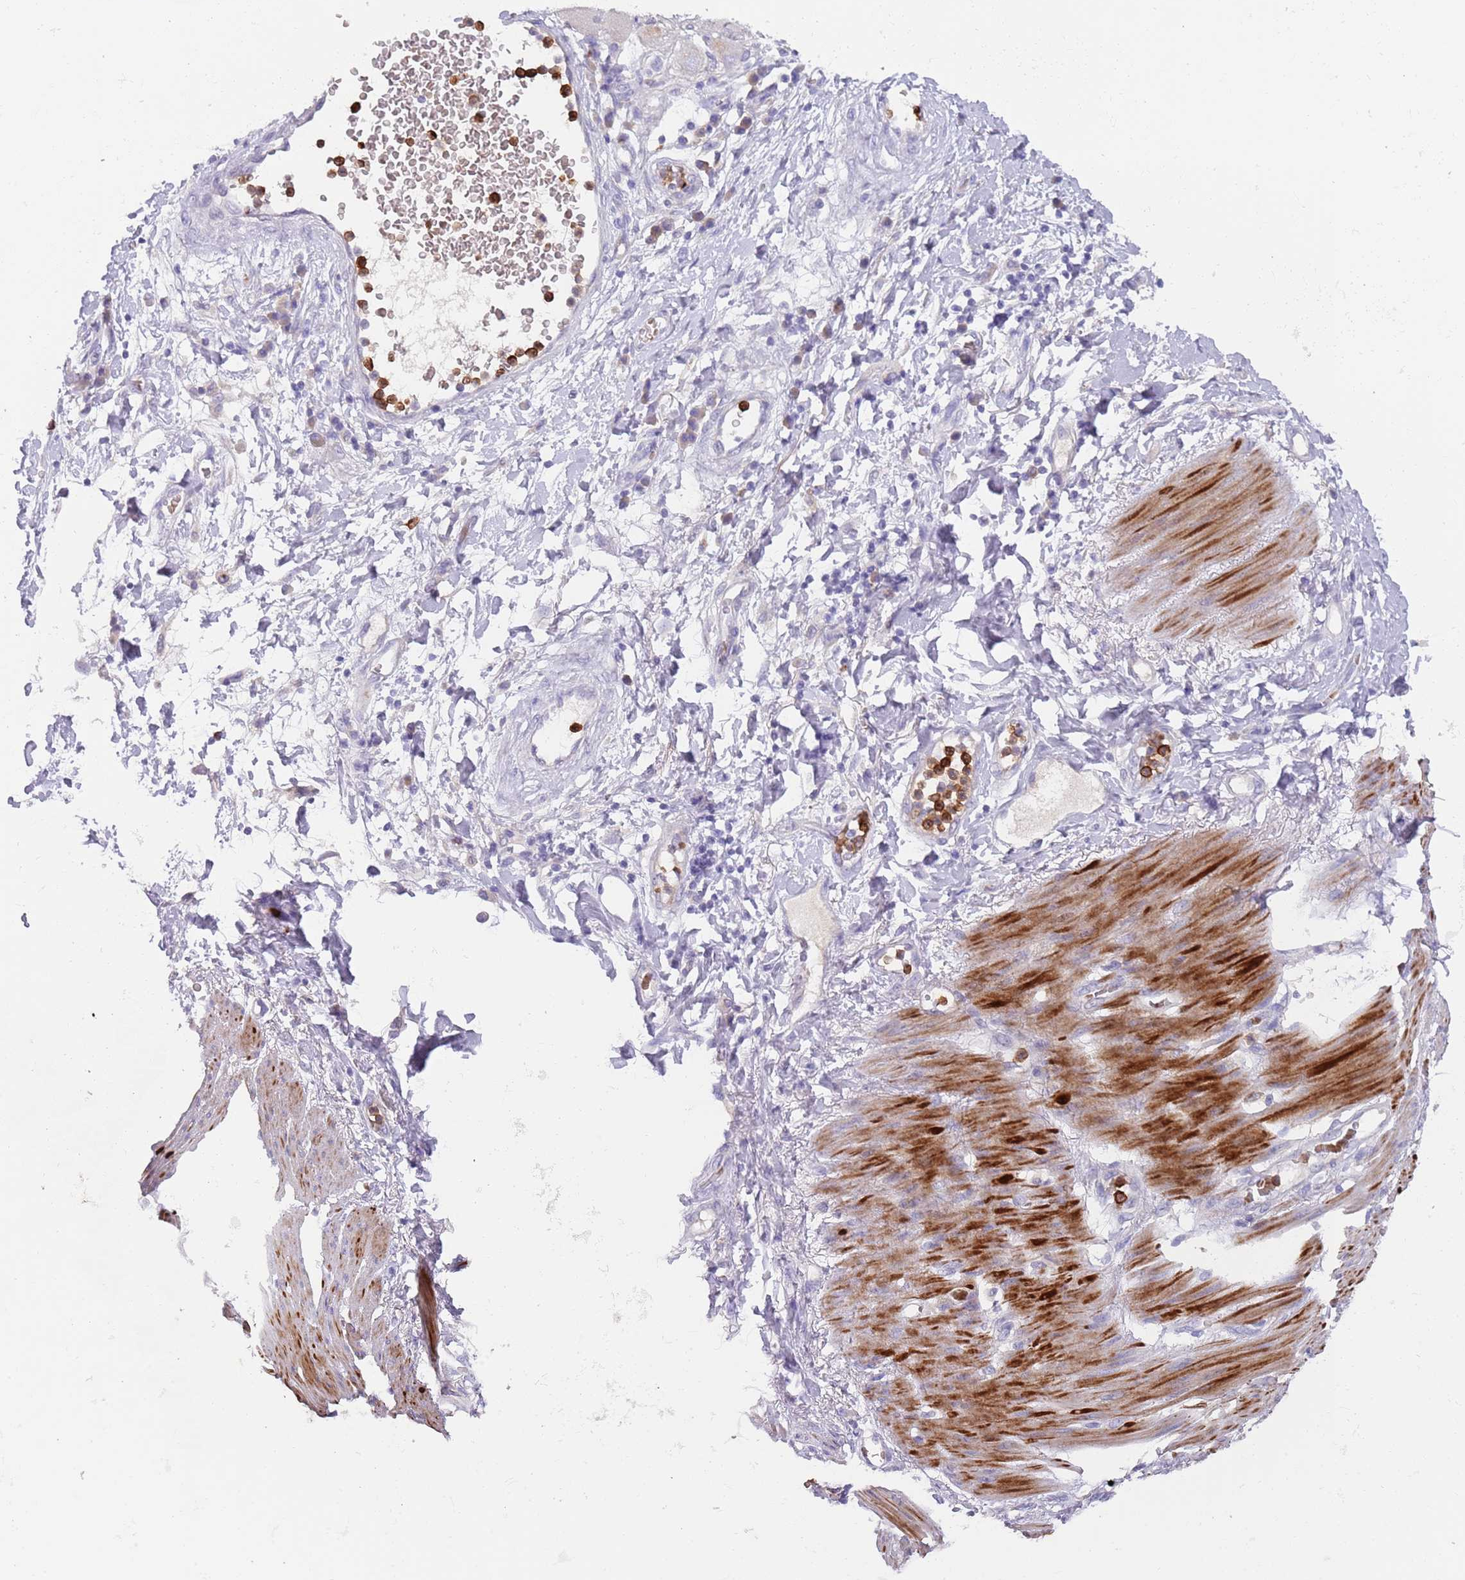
{"staining": {"intensity": "negative", "quantity": "none", "location": "none"}, "tissue": "stomach cancer", "cell_type": "Tumor cells", "image_type": "cancer", "snomed": [{"axis": "morphology", "description": "Adenocarcinoma, NOS"}, {"axis": "topography", "description": "Stomach"}], "caption": "An immunohistochemistry histopathology image of stomach adenocarcinoma is shown. There is no staining in tumor cells of stomach adenocarcinoma.", "gene": "TMEM251", "patient": {"sex": "female", "age": 73}}